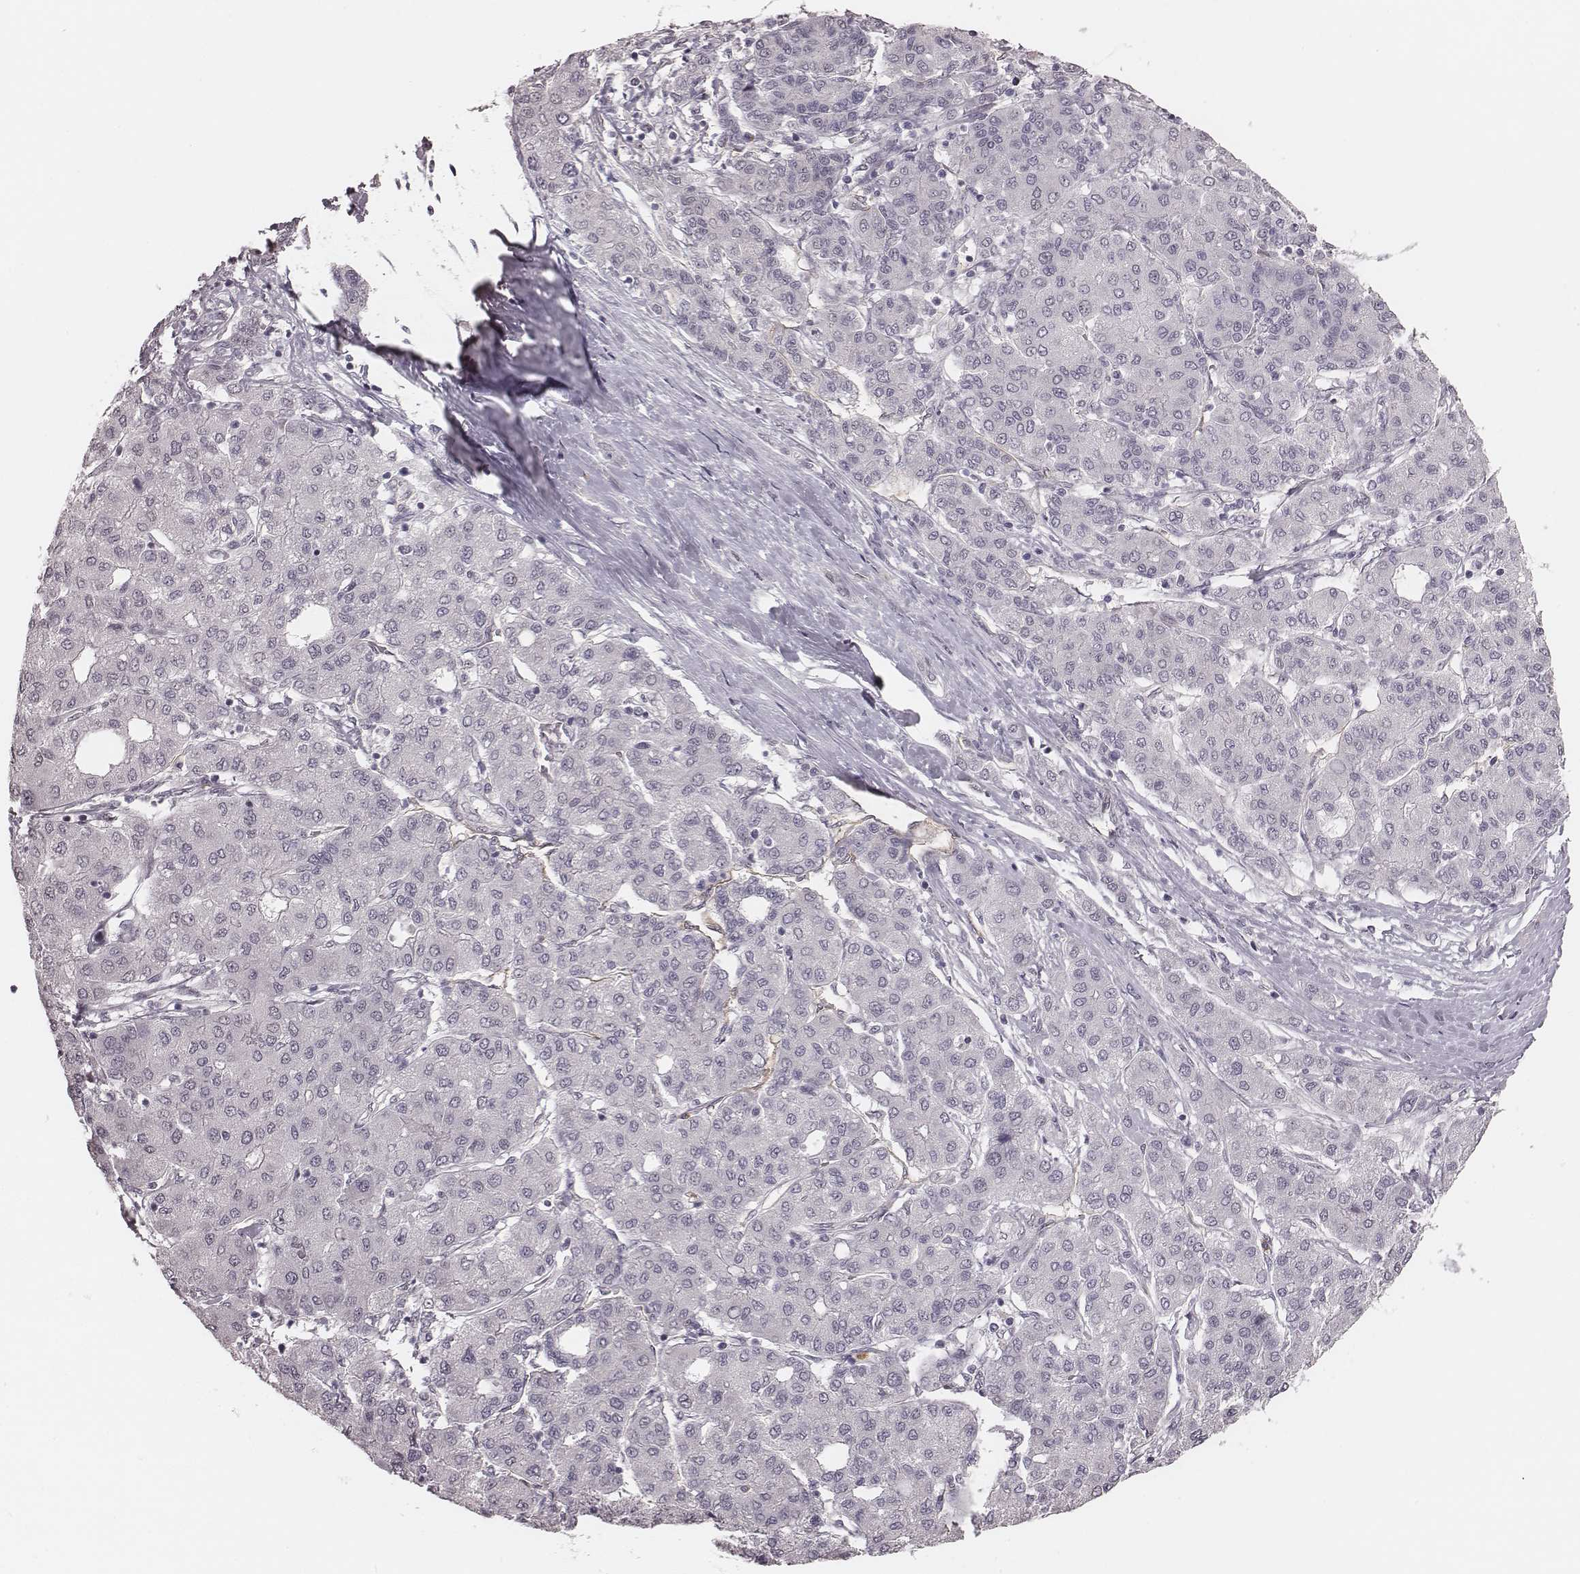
{"staining": {"intensity": "negative", "quantity": "none", "location": "none"}, "tissue": "liver cancer", "cell_type": "Tumor cells", "image_type": "cancer", "snomed": [{"axis": "morphology", "description": "Carcinoma, Hepatocellular, NOS"}, {"axis": "topography", "description": "Liver"}], "caption": "This is a micrograph of immunohistochemistry staining of liver cancer (hepatocellular carcinoma), which shows no staining in tumor cells.", "gene": "RPGRIP1", "patient": {"sex": "male", "age": 65}}